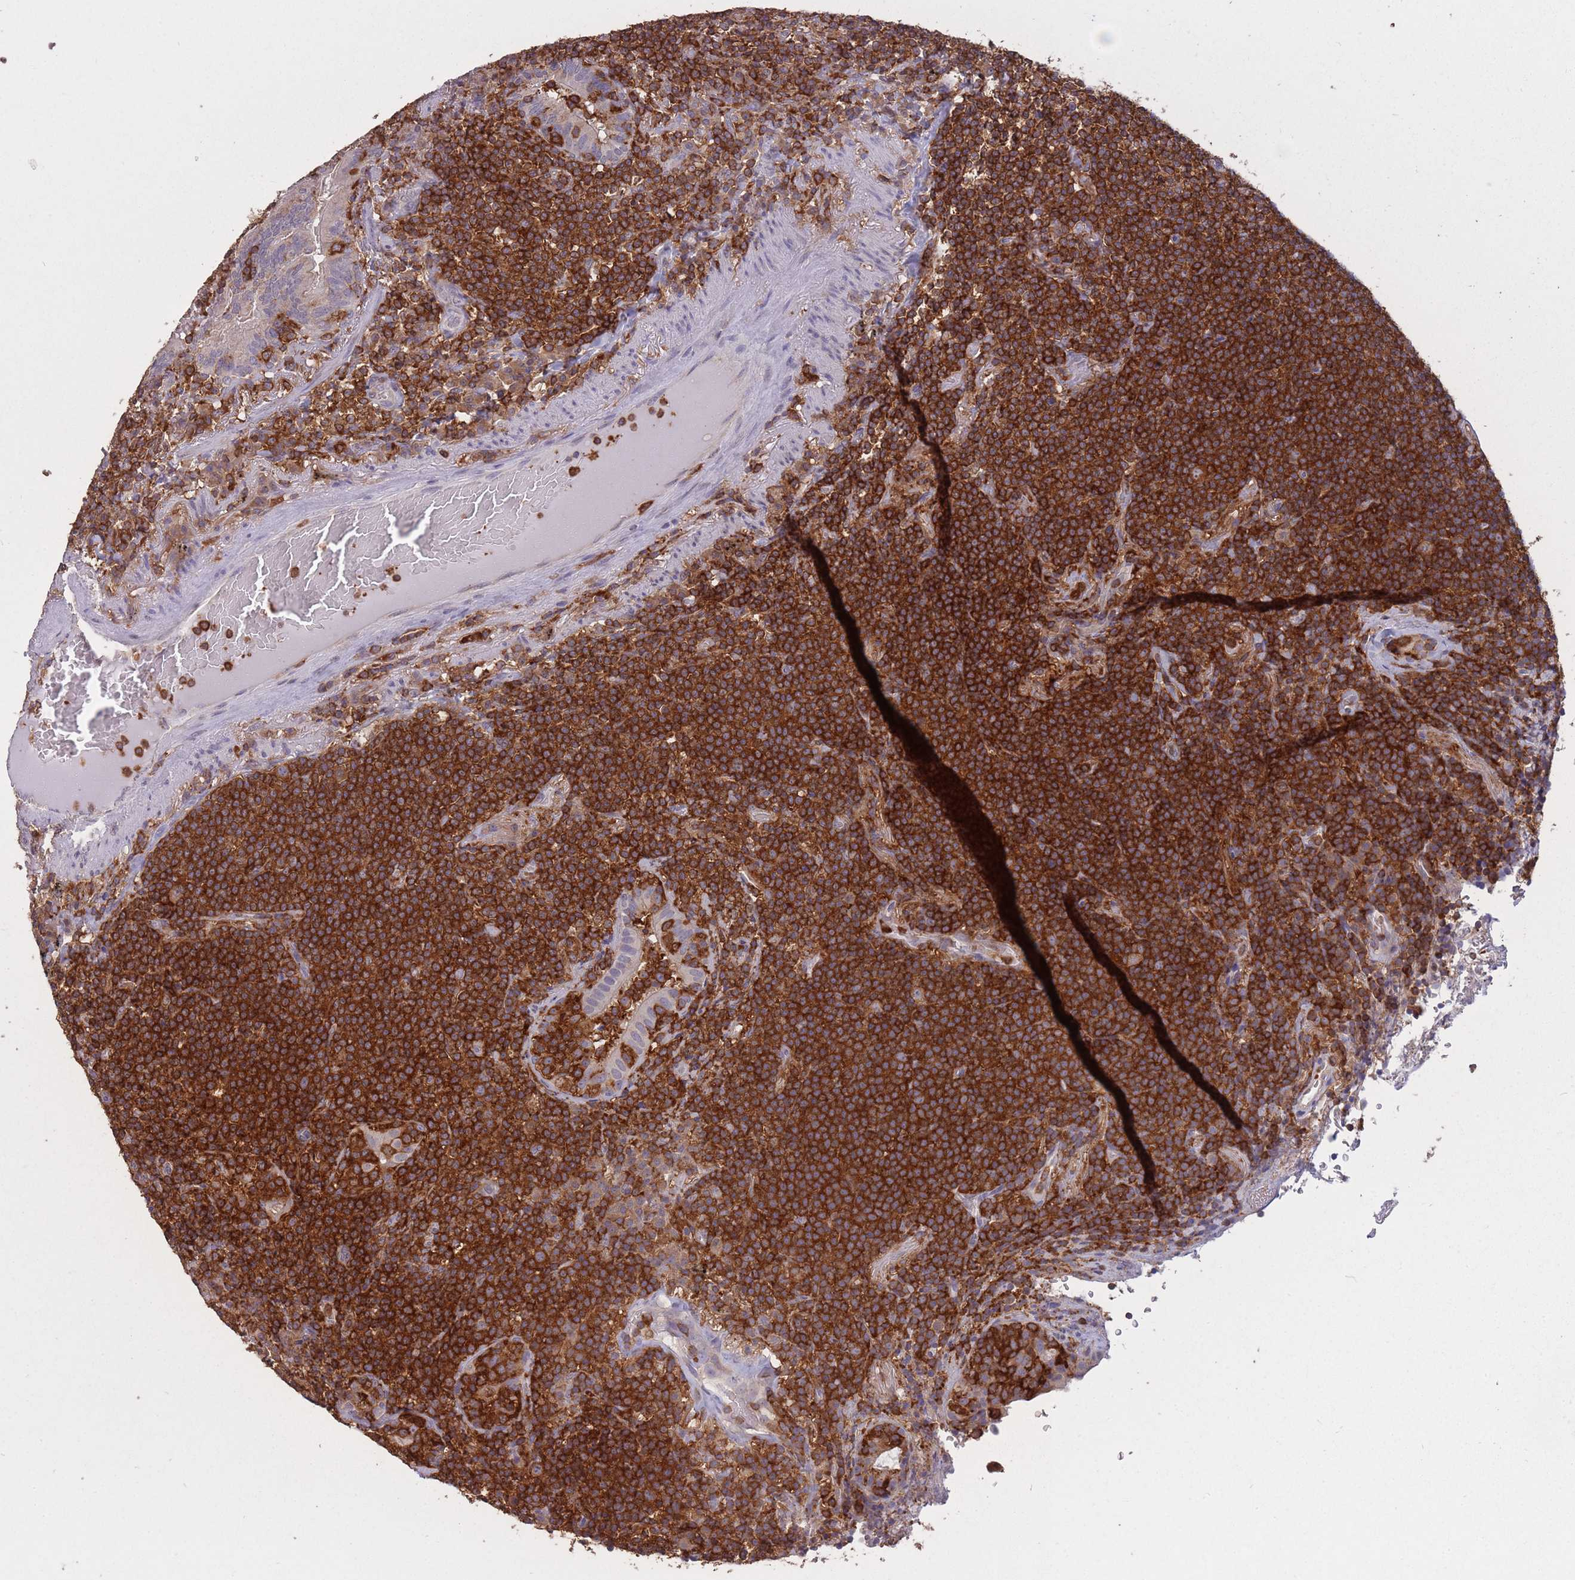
{"staining": {"intensity": "strong", "quantity": ">75%", "location": "cytoplasmic/membranous"}, "tissue": "lymphoma", "cell_type": "Tumor cells", "image_type": "cancer", "snomed": [{"axis": "morphology", "description": "Malignant lymphoma, non-Hodgkin's type, Low grade"}, {"axis": "topography", "description": "Lung"}], "caption": "Immunohistochemistry micrograph of human low-grade malignant lymphoma, non-Hodgkin's type stained for a protein (brown), which displays high levels of strong cytoplasmic/membranous positivity in about >75% of tumor cells.", "gene": "GMIP", "patient": {"sex": "female", "age": 71}}